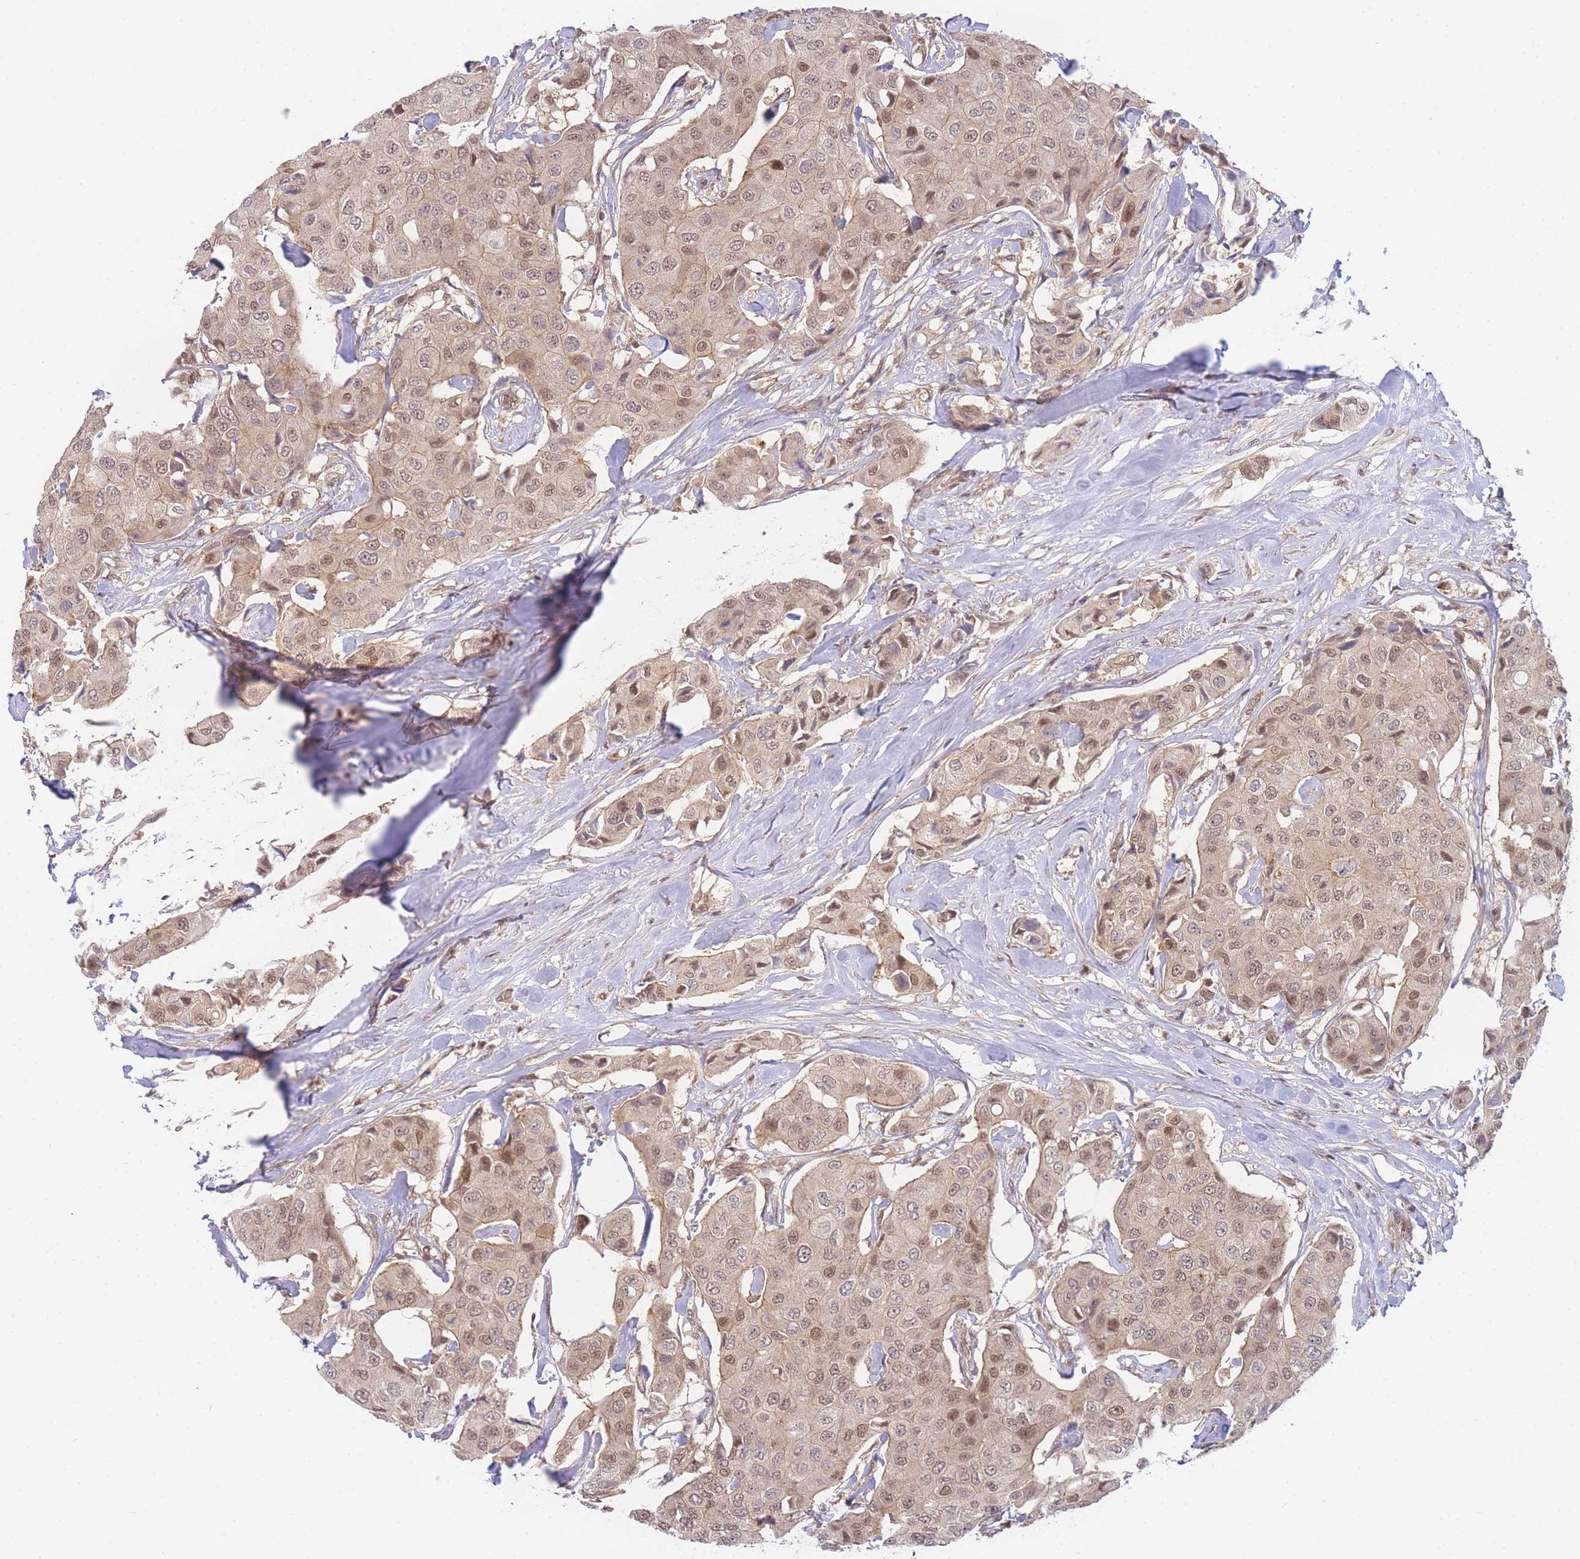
{"staining": {"intensity": "moderate", "quantity": "25%-75%", "location": "nuclear"}, "tissue": "breast cancer", "cell_type": "Tumor cells", "image_type": "cancer", "snomed": [{"axis": "morphology", "description": "Duct carcinoma"}, {"axis": "topography", "description": "Breast"}], "caption": "Protein expression analysis of human intraductal carcinoma (breast) reveals moderate nuclear positivity in approximately 25%-75% of tumor cells. (DAB IHC with brightfield microscopy, high magnification).", "gene": "KIAA1191", "patient": {"sex": "female", "age": 80}}